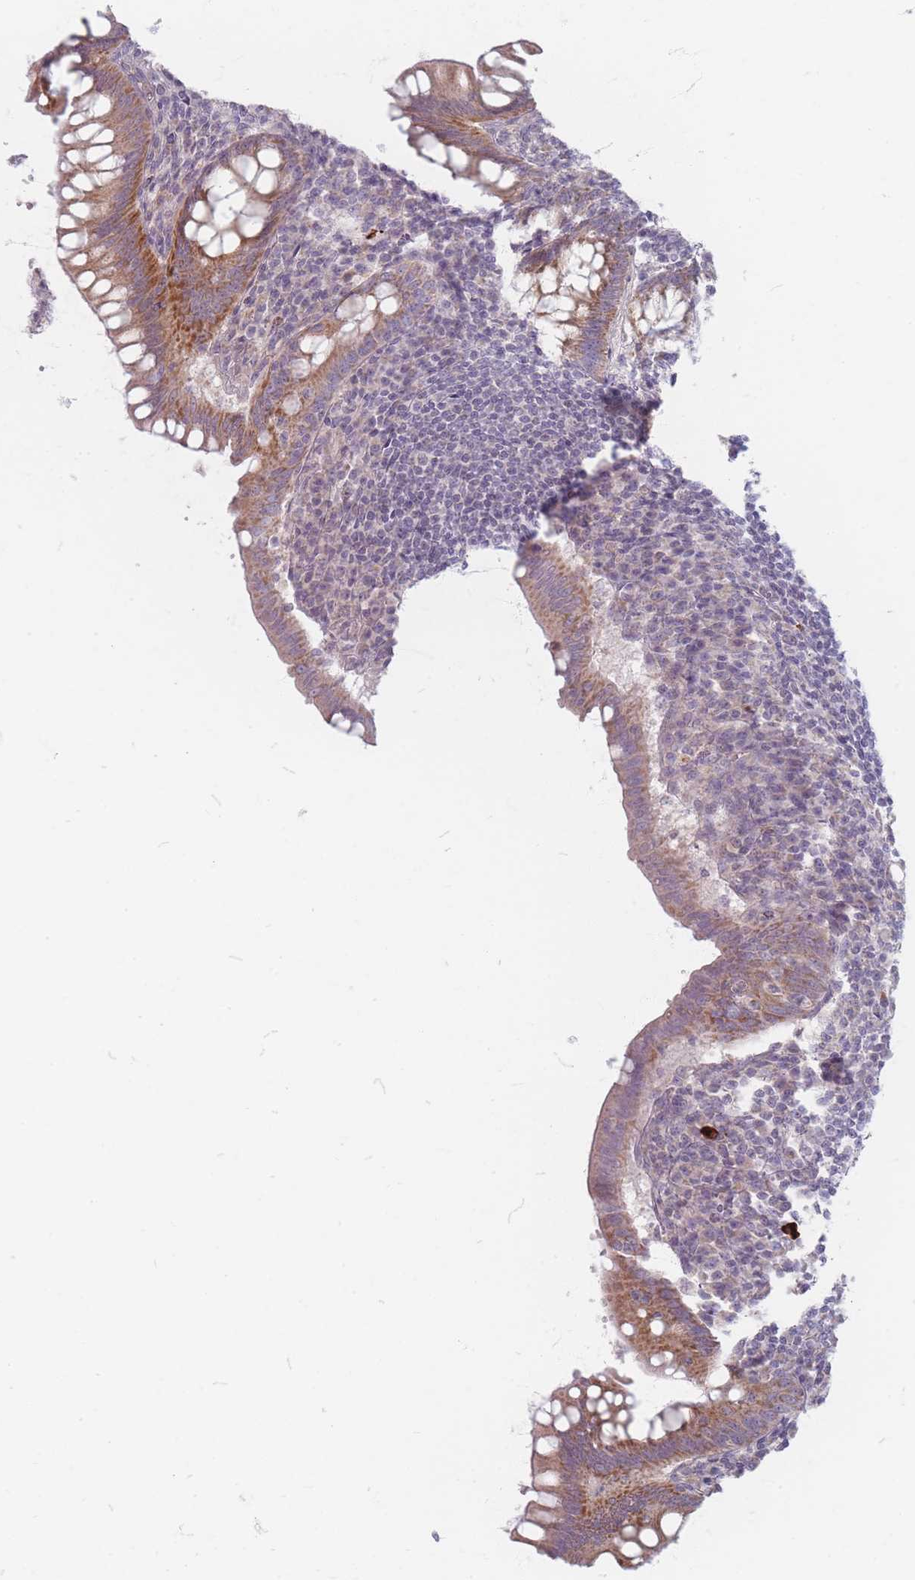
{"staining": {"intensity": "moderate", "quantity": ">75%", "location": "cytoplasmic/membranous"}, "tissue": "appendix", "cell_type": "Glandular cells", "image_type": "normal", "snomed": [{"axis": "morphology", "description": "Normal tissue, NOS"}, {"axis": "topography", "description": "Appendix"}], "caption": "This image reveals benign appendix stained with immunohistochemistry (IHC) to label a protein in brown. The cytoplasmic/membranous of glandular cells show moderate positivity for the protein. Nuclei are counter-stained blue.", "gene": "CHCHD7", "patient": {"sex": "female", "age": 33}}